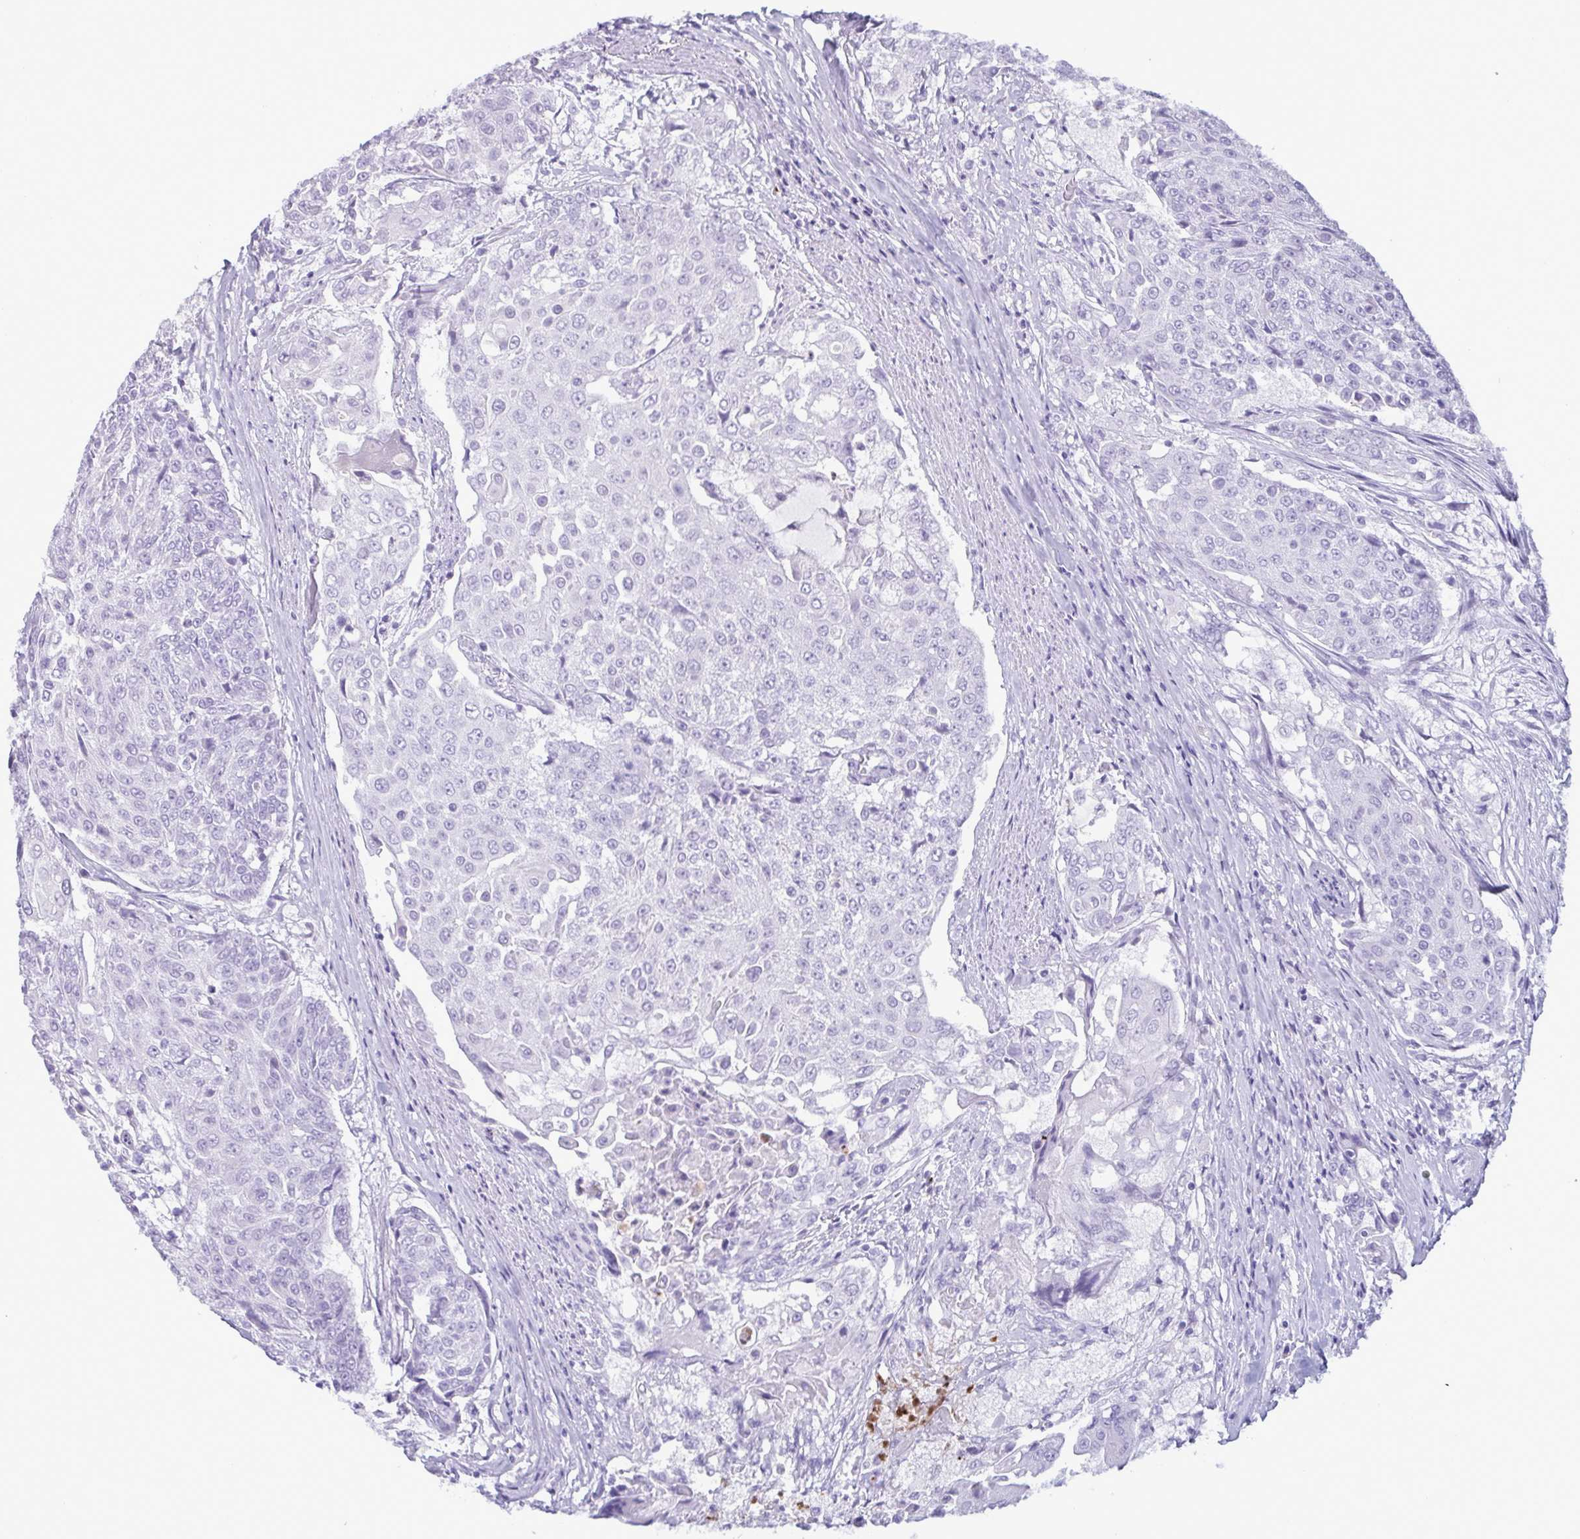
{"staining": {"intensity": "negative", "quantity": "none", "location": "none"}, "tissue": "urothelial cancer", "cell_type": "Tumor cells", "image_type": "cancer", "snomed": [{"axis": "morphology", "description": "Urothelial carcinoma, High grade"}, {"axis": "topography", "description": "Urinary bladder"}], "caption": "Immunohistochemical staining of human urothelial cancer reveals no significant expression in tumor cells.", "gene": "LTF", "patient": {"sex": "female", "age": 63}}